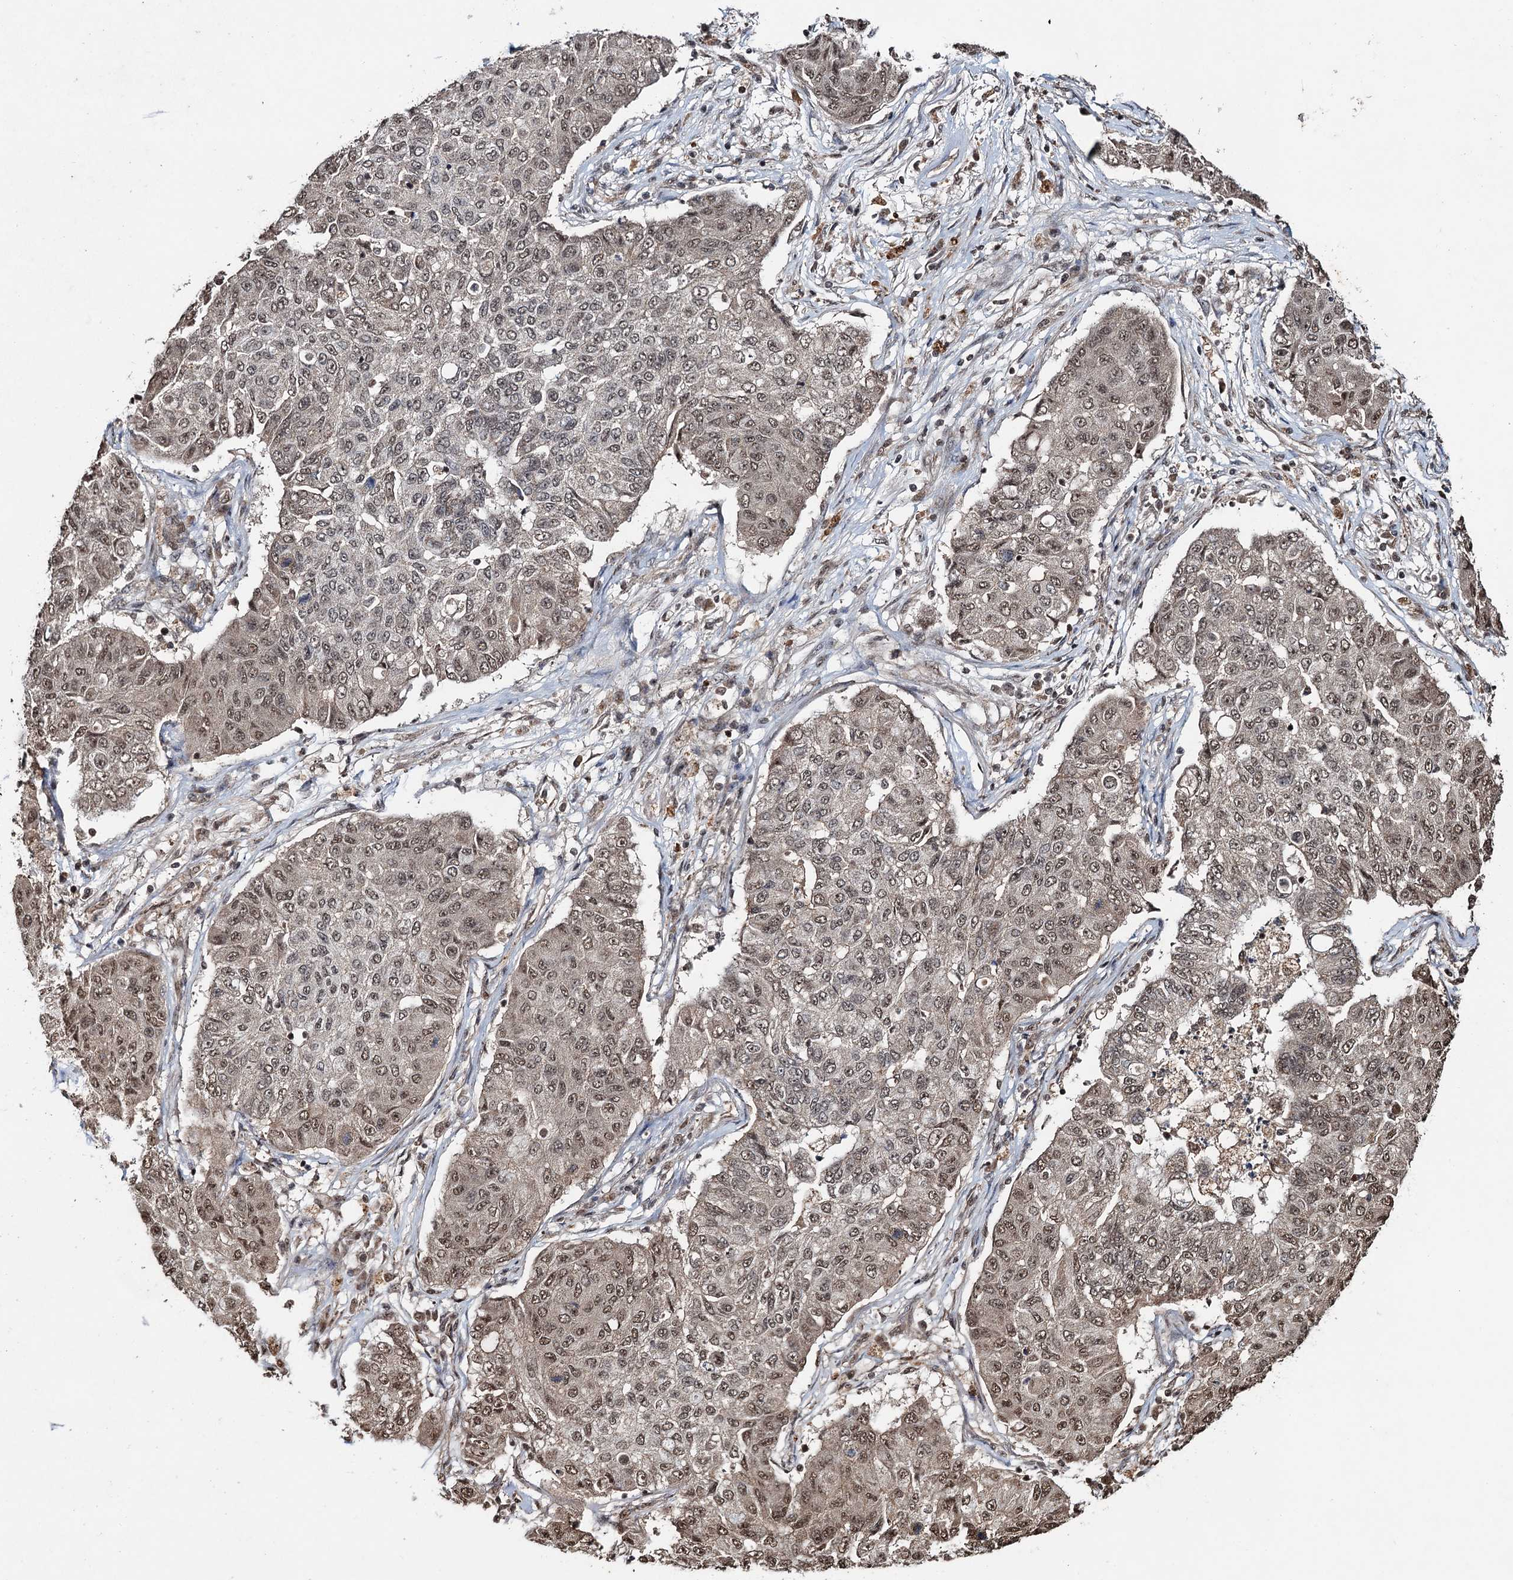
{"staining": {"intensity": "moderate", "quantity": "25%-75%", "location": "nuclear"}, "tissue": "lung cancer", "cell_type": "Tumor cells", "image_type": "cancer", "snomed": [{"axis": "morphology", "description": "Squamous cell carcinoma, NOS"}, {"axis": "topography", "description": "Lung"}], "caption": "Lung cancer stained with DAB immunohistochemistry (IHC) demonstrates medium levels of moderate nuclear positivity in approximately 25%-75% of tumor cells.", "gene": "REP15", "patient": {"sex": "male", "age": 74}}